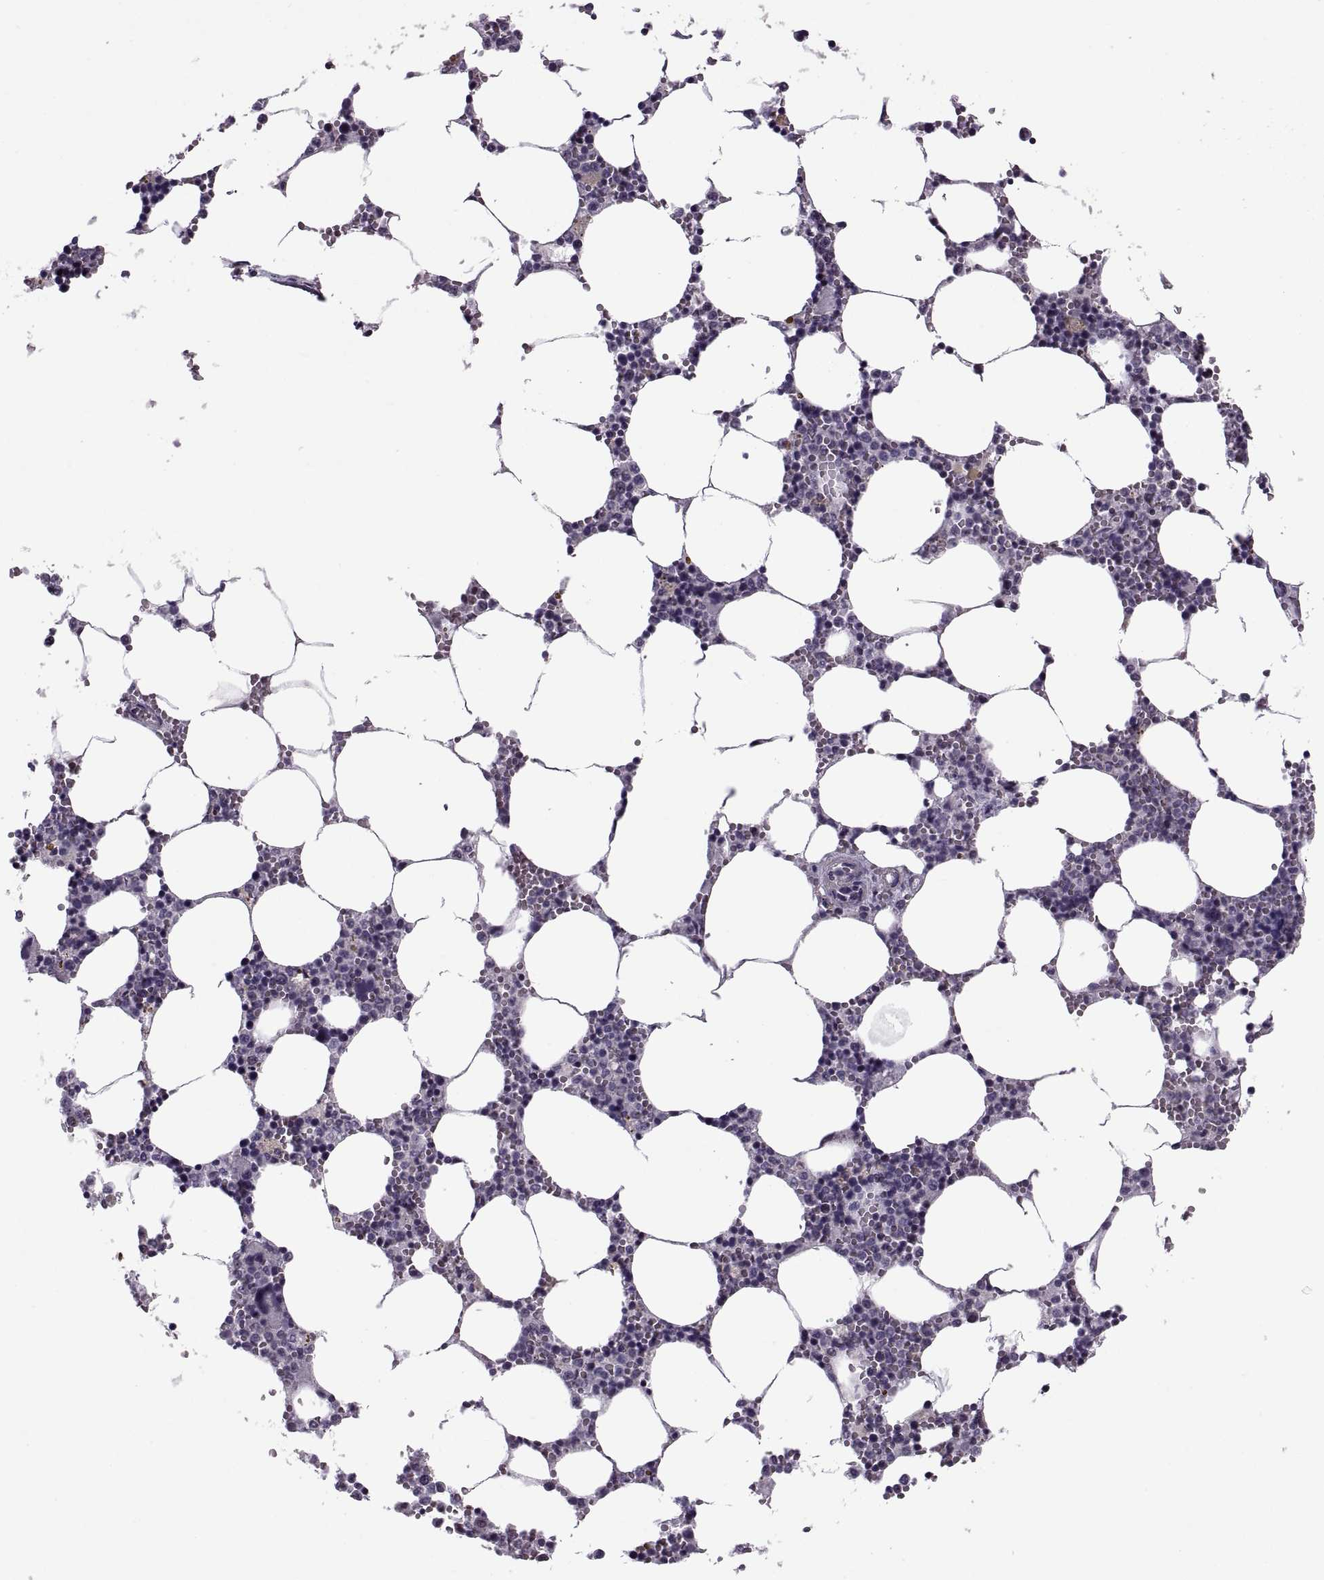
{"staining": {"intensity": "negative", "quantity": "none", "location": "none"}, "tissue": "bone marrow", "cell_type": "Hematopoietic cells", "image_type": "normal", "snomed": [{"axis": "morphology", "description": "Normal tissue, NOS"}, {"axis": "topography", "description": "Bone marrow"}], "caption": "This is a histopathology image of IHC staining of normal bone marrow, which shows no expression in hematopoietic cells. (Brightfield microscopy of DAB IHC at high magnification).", "gene": "PRSS37", "patient": {"sex": "female", "age": 64}}